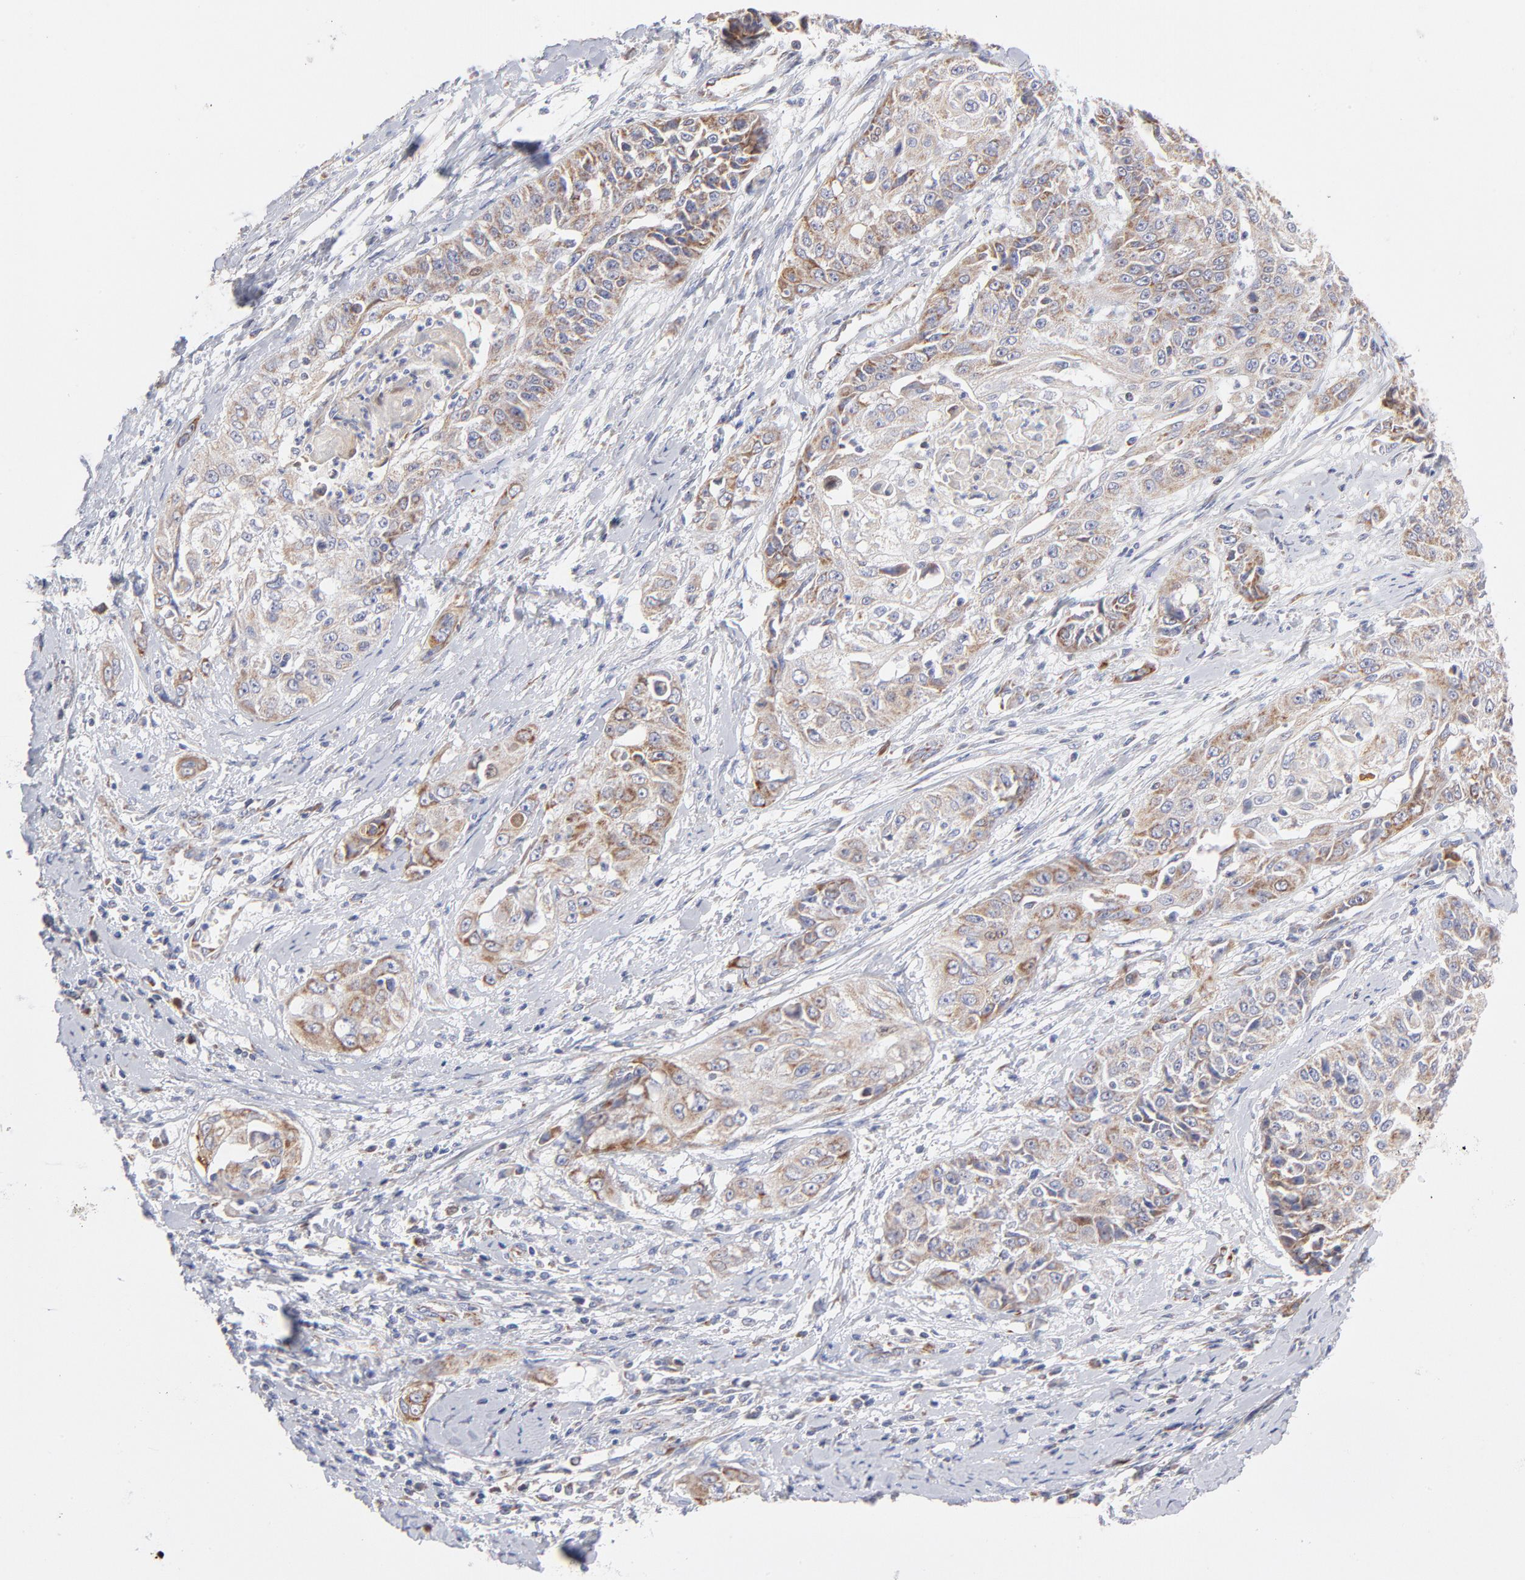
{"staining": {"intensity": "weak", "quantity": "25%-75%", "location": "cytoplasmic/membranous"}, "tissue": "cervical cancer", "cell_type": "Tumor cells", "image_type": "cancer", "snomed": [{"axis": "morphology", "description": "Squamous cell carcinoma, NOS"}, {"axis": "topography", "description": "Cervix"}], "caption": "Cervical squamous cell carcinoma stained for a protein exhibits weak cytoplasmic/membranous positivity in tumor cells.", "gene": "TIMM8A", "patient": {"sex": "female", "age": 64}}